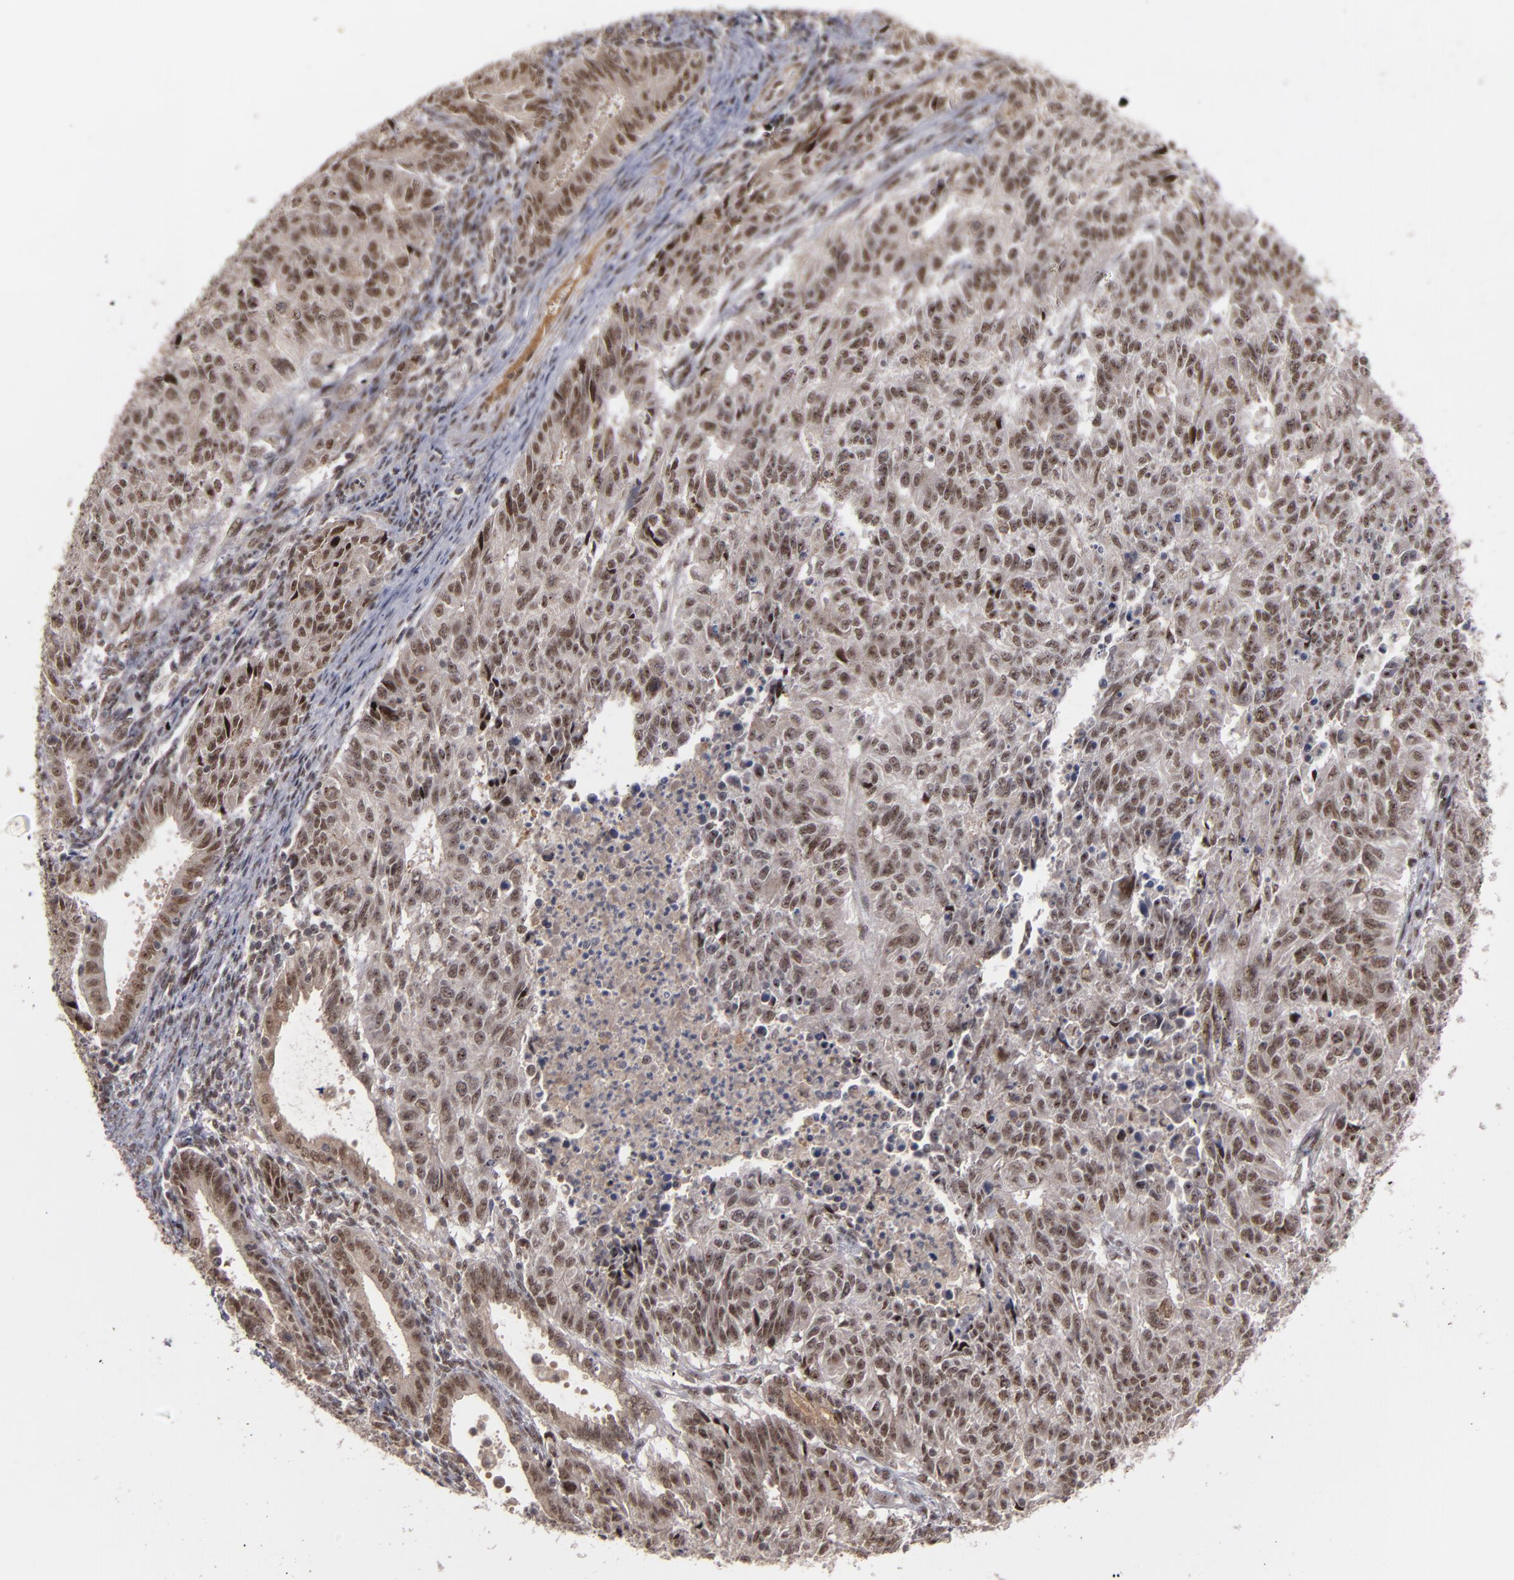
{"staining": {"intensity": "moderate", "quantity": ">75%", "location": "nuclear"}, "tissue": "endometrial cancer", "cell_type": "Tumor cells", "image_type": "cancer", "snomed": [{"axis": "morphology", "description": "Adenocarcinoma, NOS"}, {"axis": "topography", "description": "Endometrium"}], "caption": "Tumor cells display medium levels of moderate nuclear expression in approximately >75% of cells in human endometrial adenocarcinoma.", "gene": "ZNF234", "patient": {"sex": "female", "age": 42}}